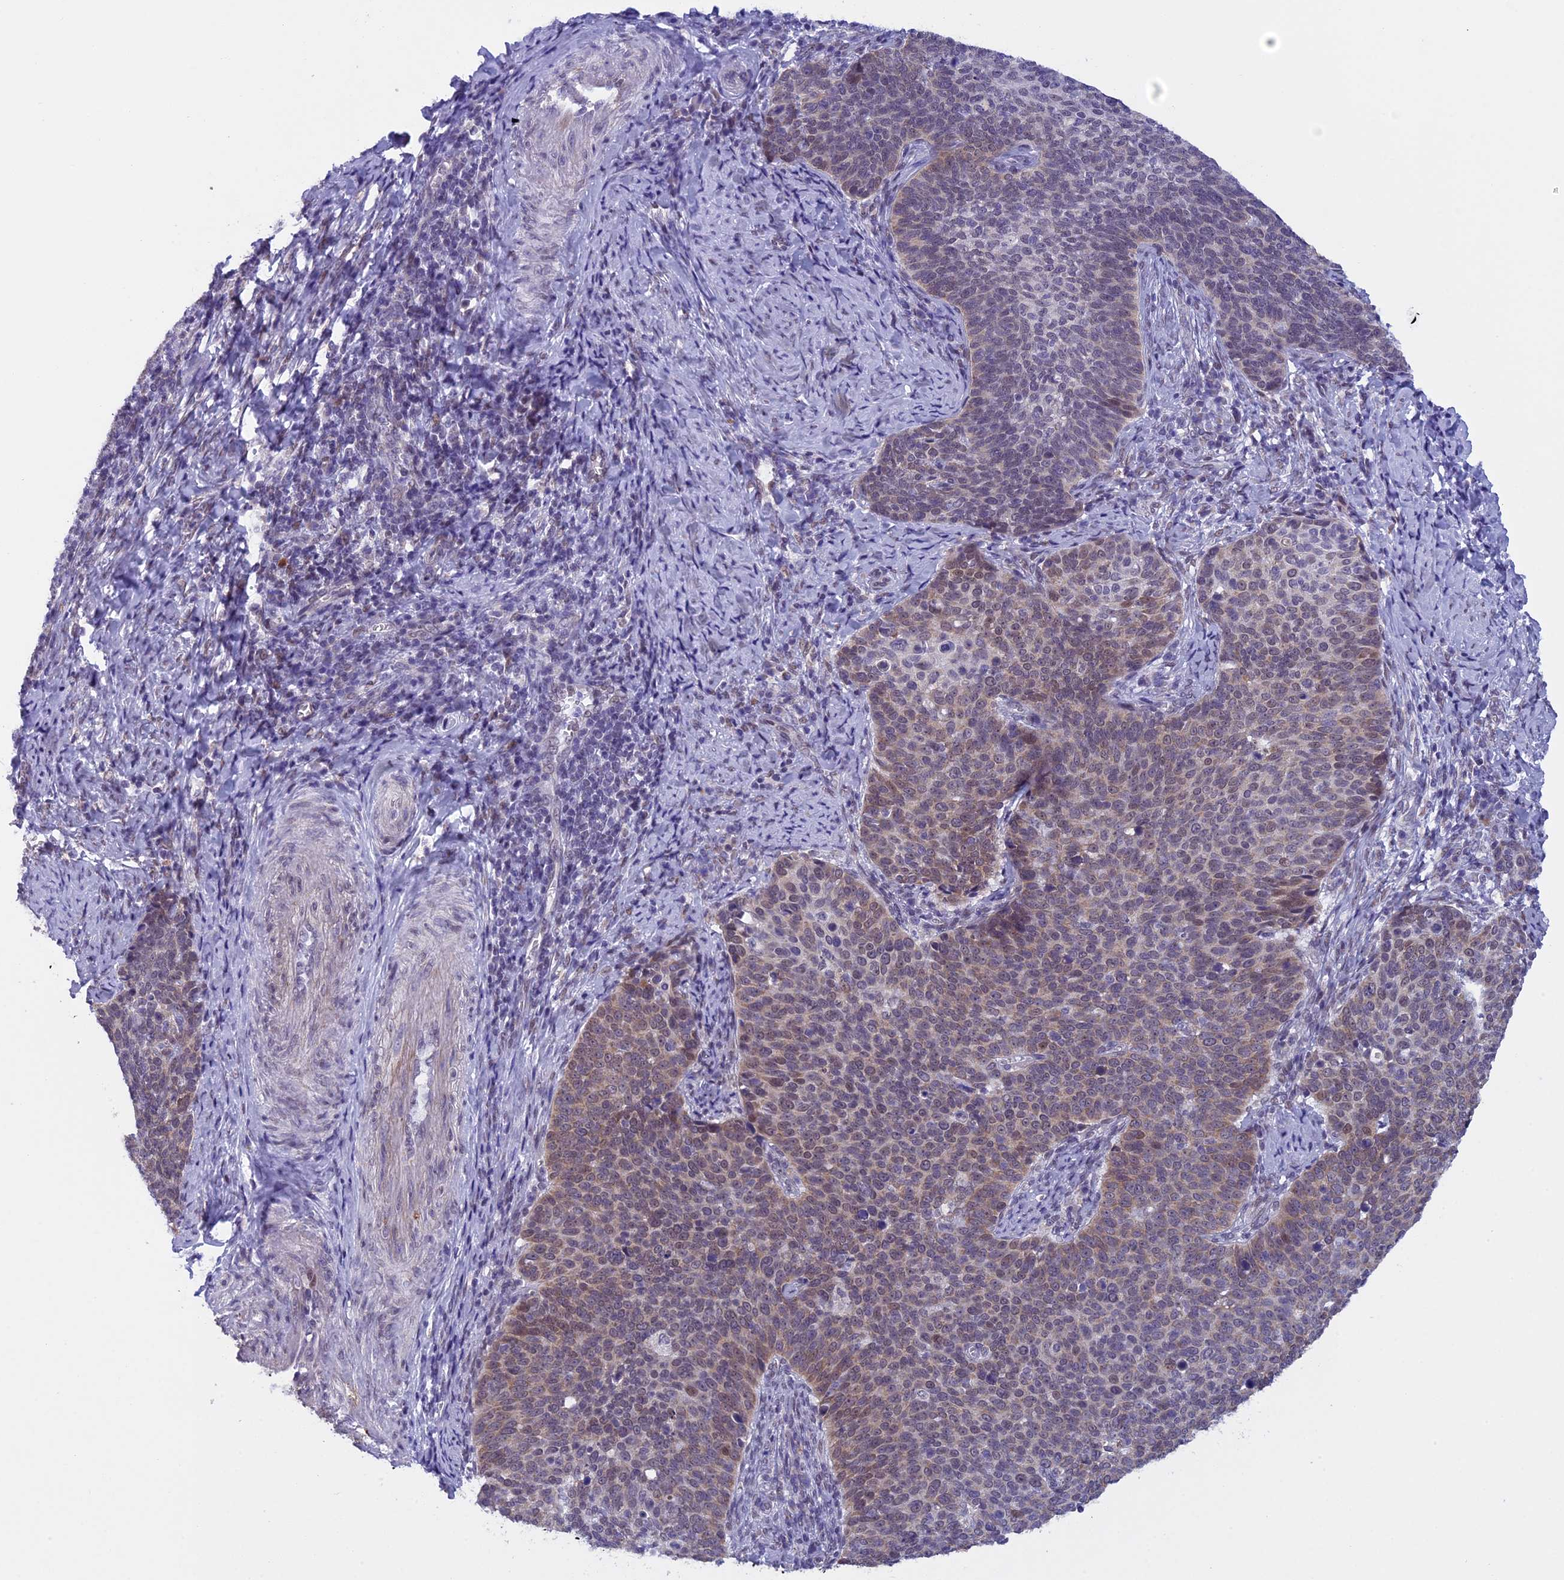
{"staining": {"intensity": "moderate", "quantity": ">75%", "location": "cytoplasmic/membranous,nuclear"}, "tissue": "cervical cancer", "cell_type": "Tumor cells", "image_type": "cancer", "snomed": [{"axis": "morphology", "description": "Normal tissue, NOS"}, {"axis": "morphology", "description": "Squamous cell carcinoma, NOS"}, {"axis": "topography", "description": "Cervix"}], "caption": "The immunohistochemical stain highlights moderate cytoplasmic/membranous and nuclear expression in tumor cells of cervical squamous cell carcinoma tissue.", "gene": "ZNF317", "patient": {"sex": "female", "age": 39}}